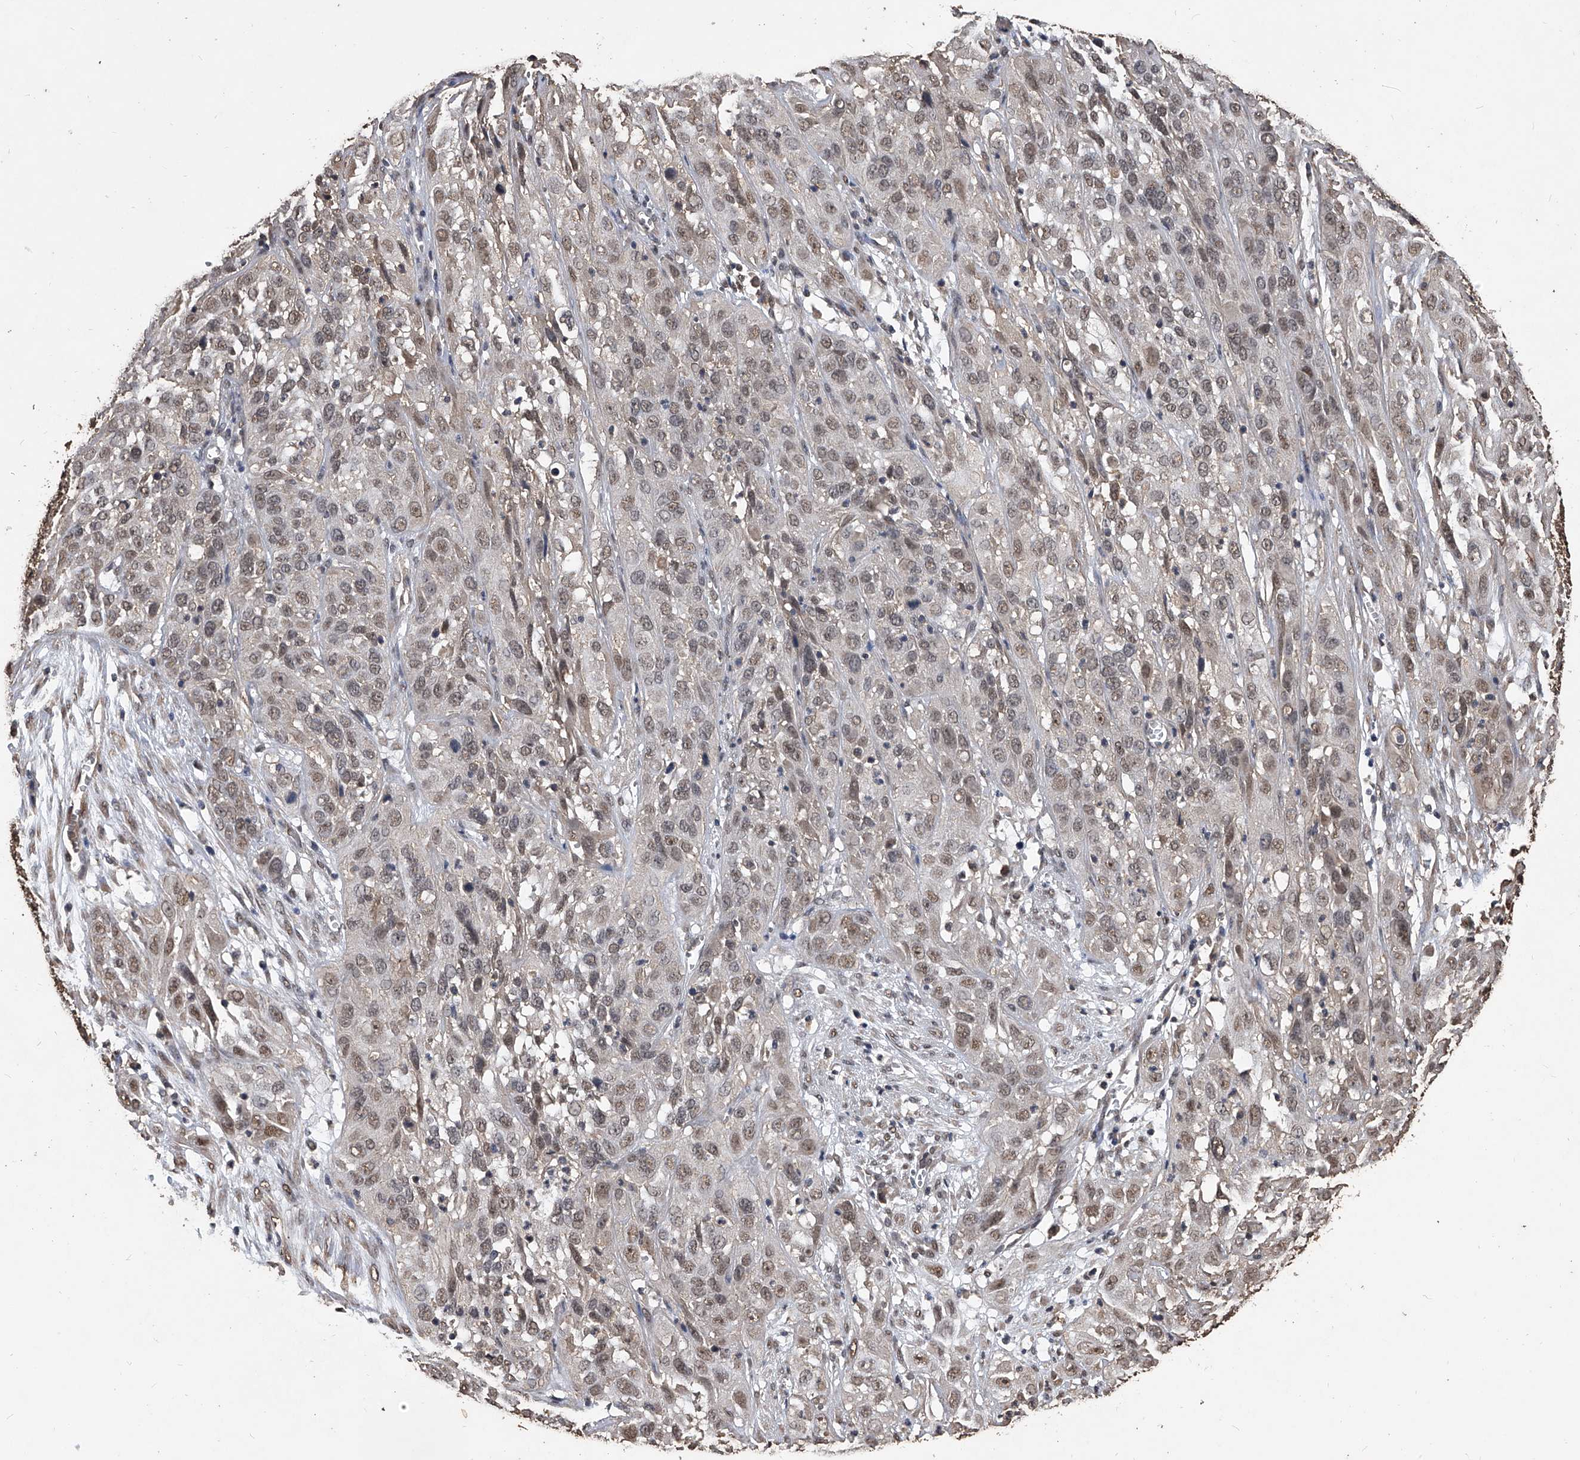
{"staining": {"intensity": "moderate", "quantity": ">75%", "location": "nuclear"}, "tissue": "cervical cancer", "cell_type": "Tumor cells", "image_type": "cancer", "snomed": [{"axis": "morphology", "description": "Squamous cell carcinoma, NOS"}, {"axis": "topography", "description": "Cervix"}], "caption": "Immunohistochemical staining of cervical squamous cell carcinoma demonstrates moderate nuclear protein staining in about >75% of tumor cells.", "gene": "FBXL4", "patient": {"sex": "female", "age": 32}}